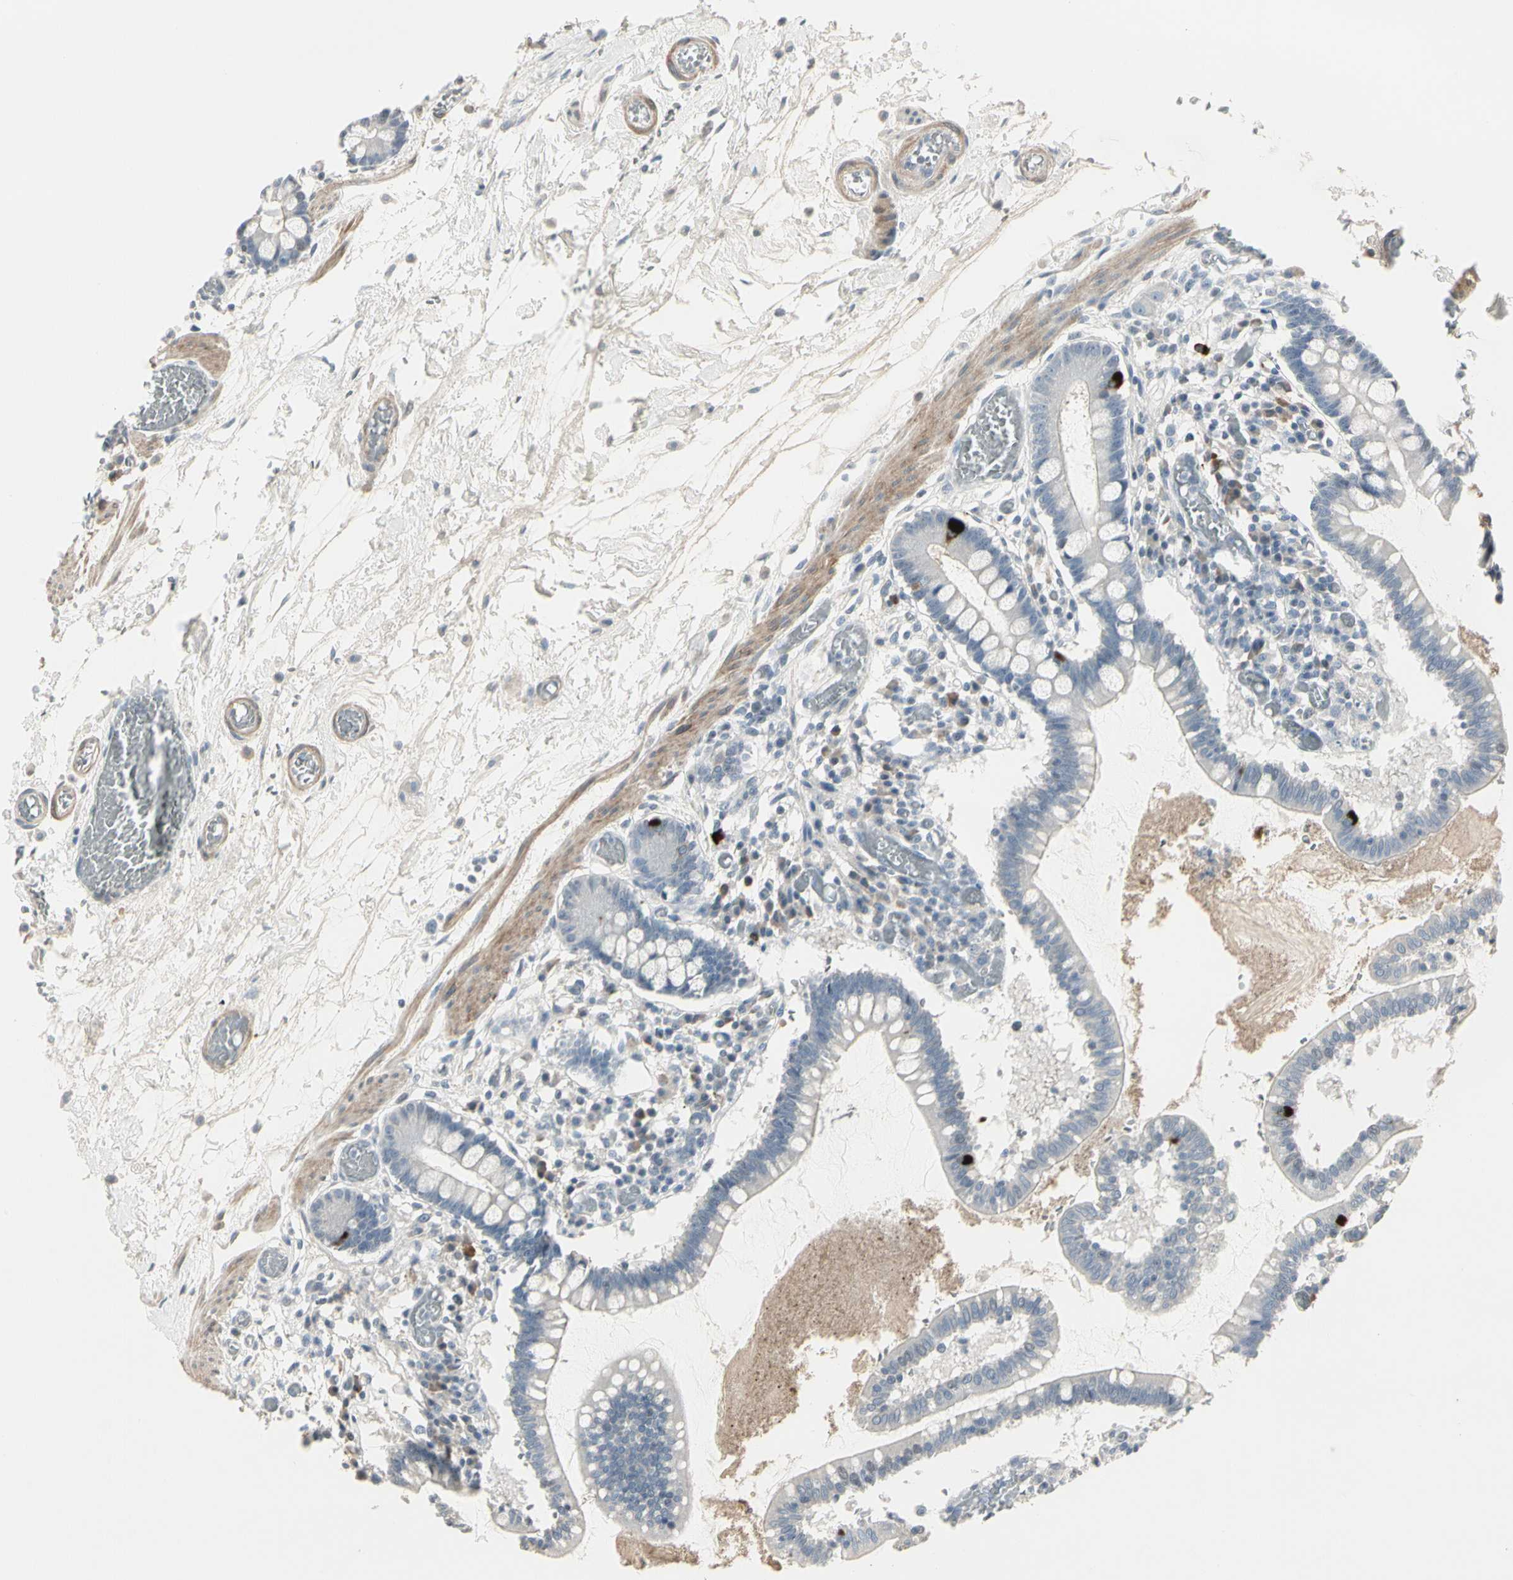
{"staining": {"intensity": "strong", "quantity": "<25%", "location": "cytoplasmic/membranous"}, "tissue": "small intestine", "cell_type": "Glandular cells", "image_type": "normal", "snomed": [{"axis": "morphology", "description": "Normal tissue, NOS"}, {"axis": "topography", "description": "Small intestine"}], "caption": "A brown stain labels strong cytoplasmic/membranous positivity of a protein in glandular cells of benign small intestine.", "gene": "DMPK", "patient": {"sex": "female", "age": 61}}